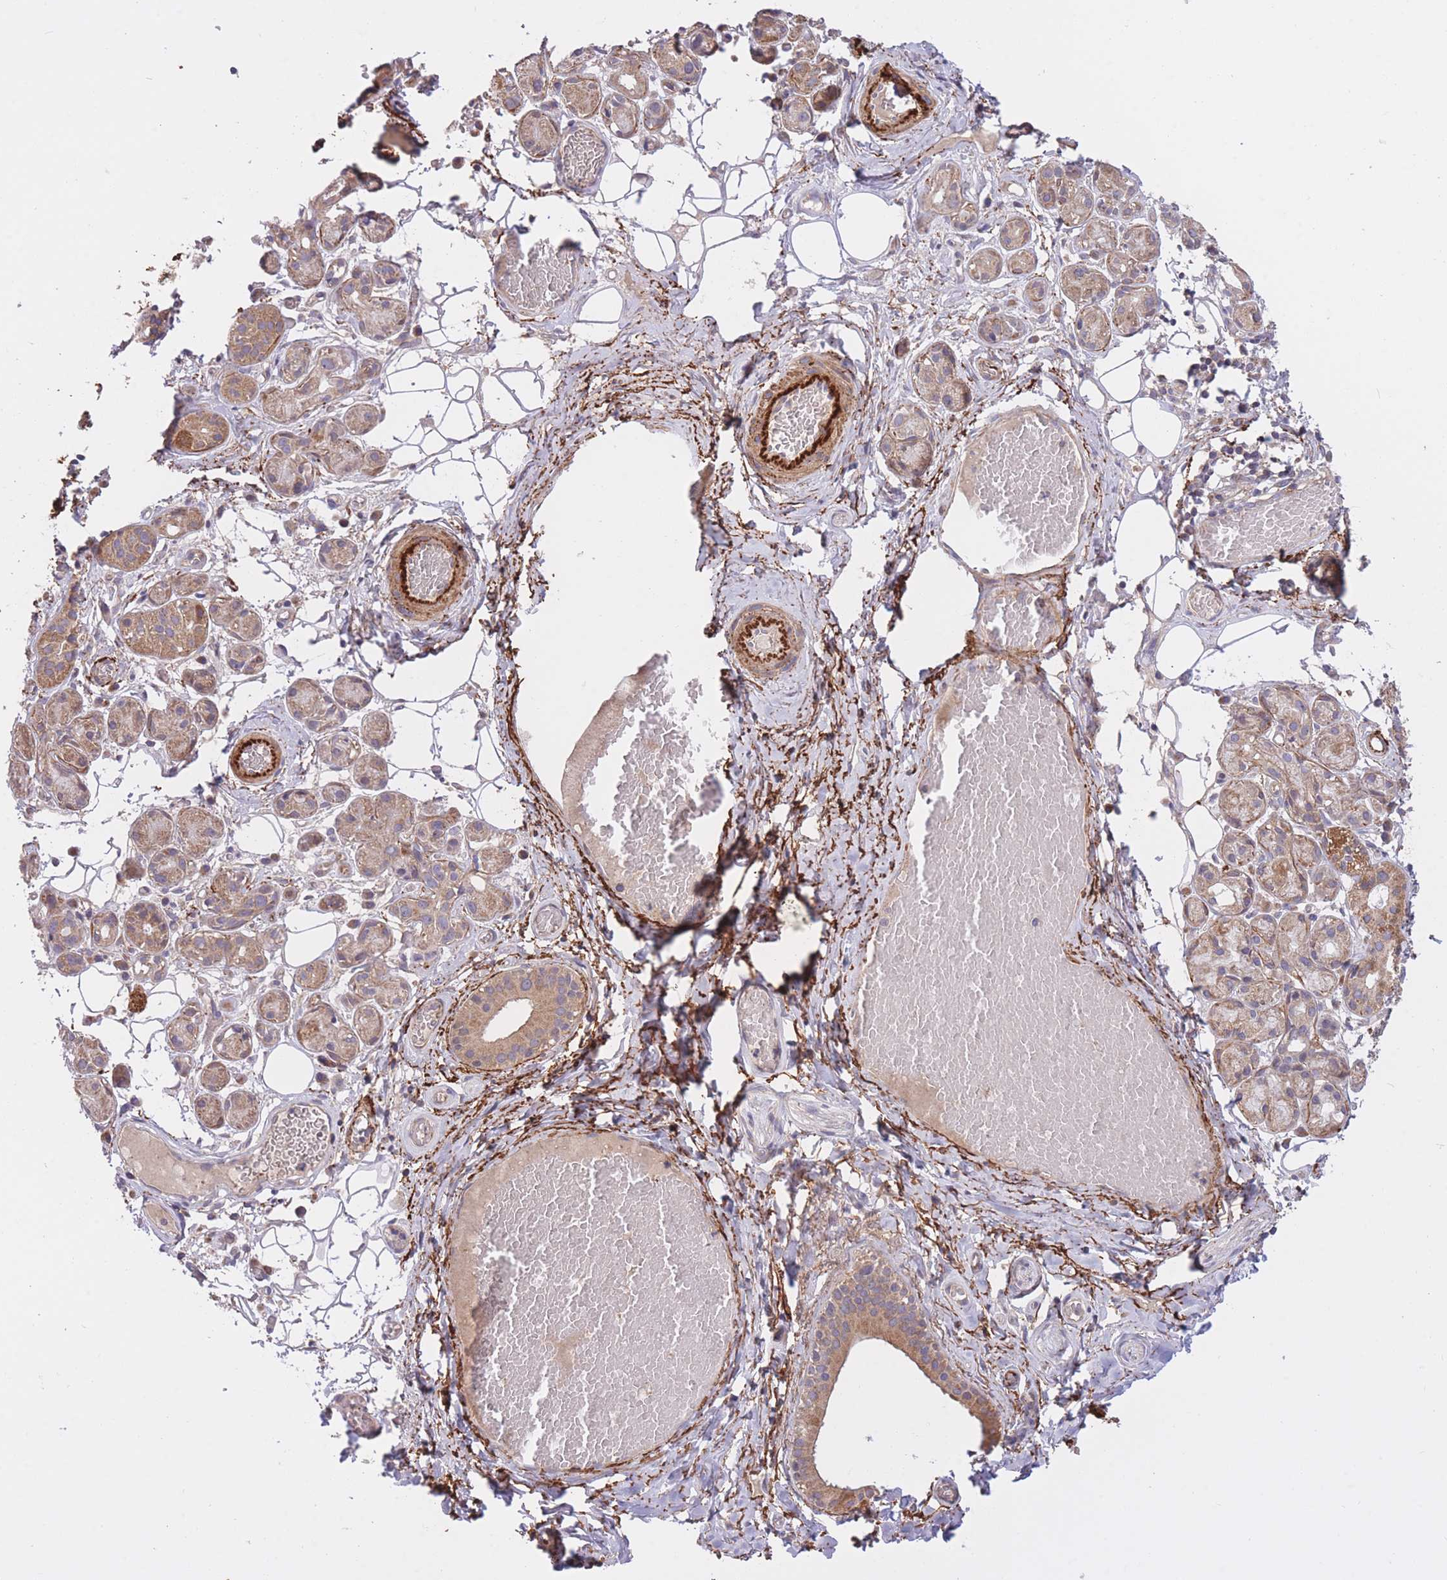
{"staining": {"intensity": "moderate", "quantity": ">75%", "location": "cytoplasmic/membranous"}, "tissue": "salivary gland", "cell_type": "Glandular cells", "image_type": "normal", "snomed": [{"axis": "morphology", "description": "Normal tissue, NOS"}, {"axis": "topography", "description": "Salivary gland"}], "caption": "An immunohistochemistry image of benign tissue is shown. Protein staining in brown shows moderate cytoplasmic/membranous positivity in salivary gland within glandular cells. (brown staining indicates protein expression, while blue staining denotes nuclei).", "gene": "ATP13A2", "patient": {"sex": "male", "age": 82}}